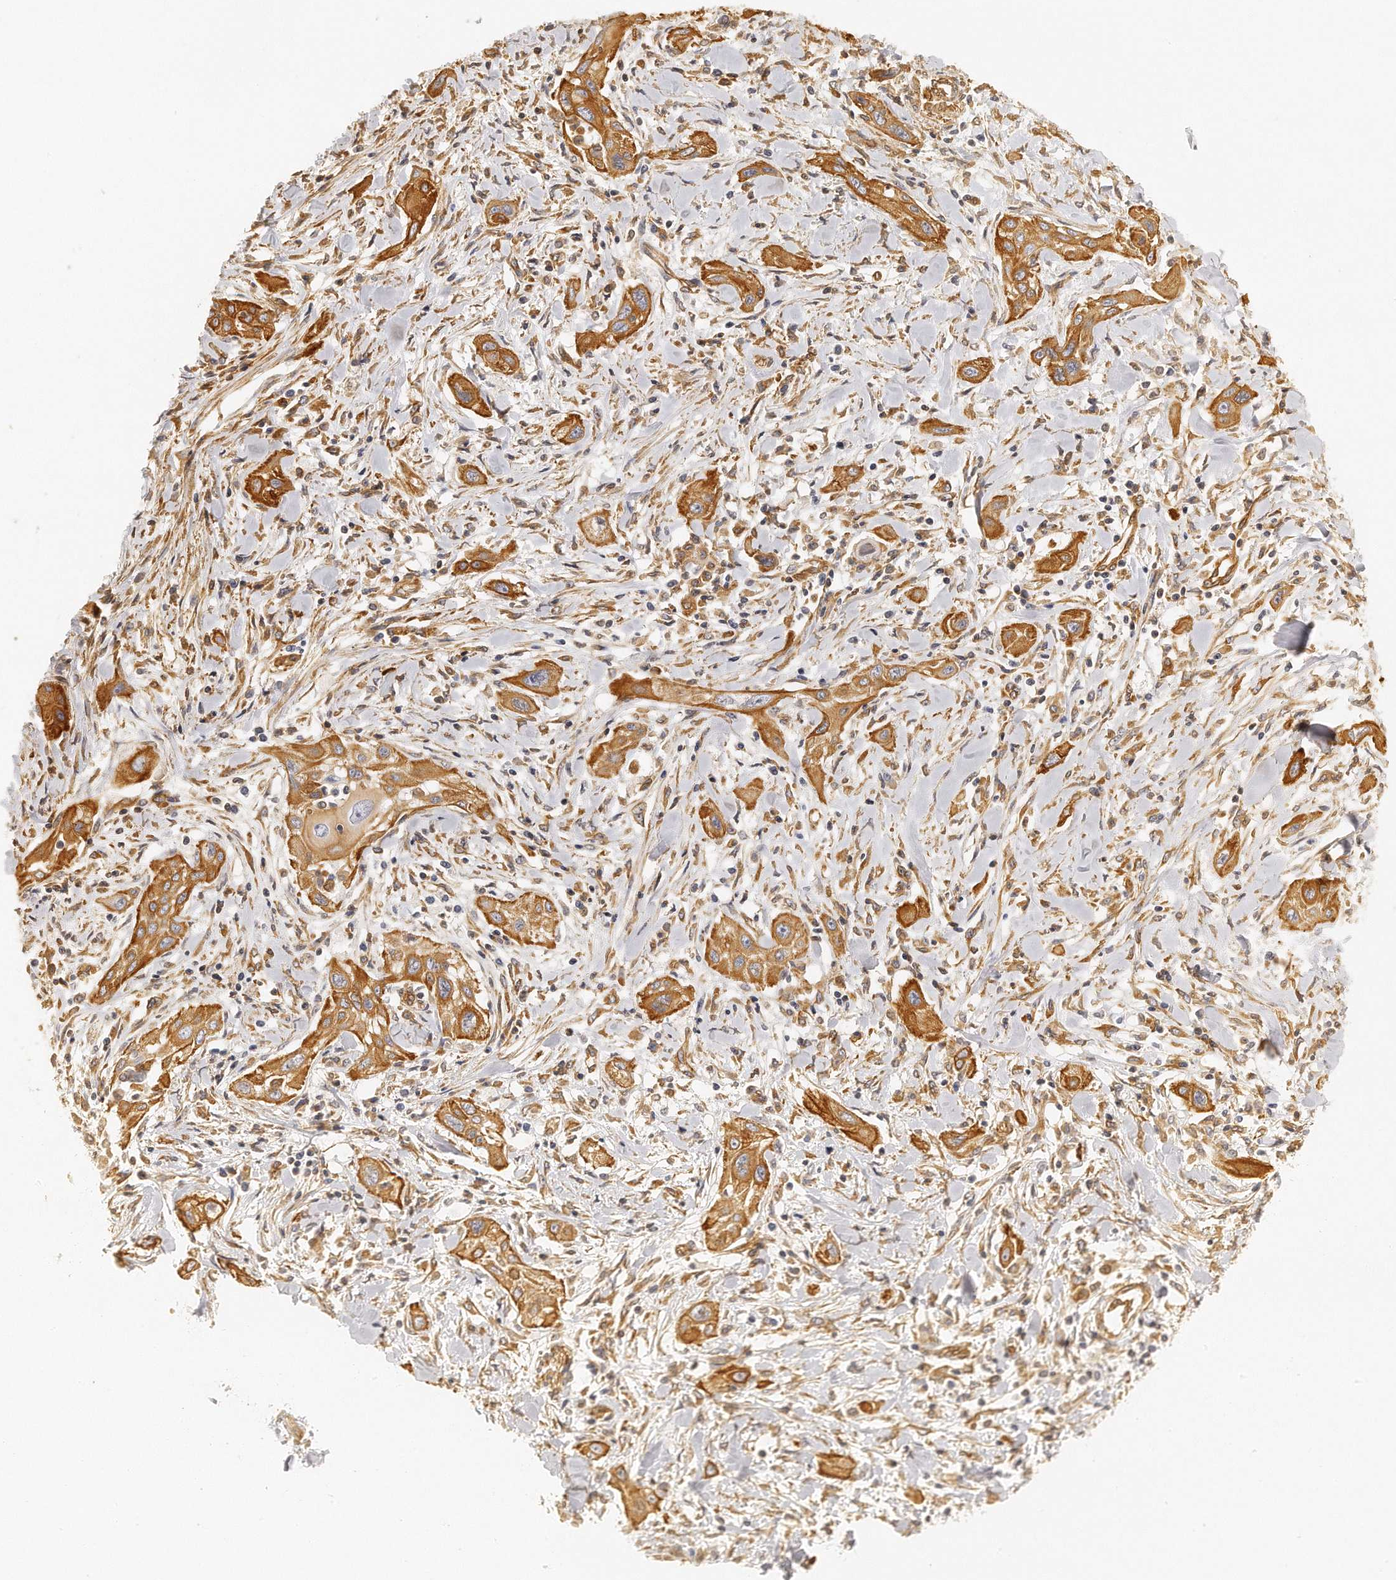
{"staining": {"intensity": "moderate", "quantity": ">75%", "location": "cytoplasmic/membranous"}, "tissue": "lung cancer", "cell_type": "Tumor cells", "image_type": "cancer", "snomed": [{"axis": "morphology", "description": "Squamous cell carcinoma, NOS"}, {"axis": "topography", "description": "Lung"}], "caption": "Immunohistochemical staining of lung cancer displays medium levels of moderate cytoplasmic/membranous protein expression in about >75% of tumor cells.", "gene": "CHST7", "patient": {"sex": "female", "age": 47}}